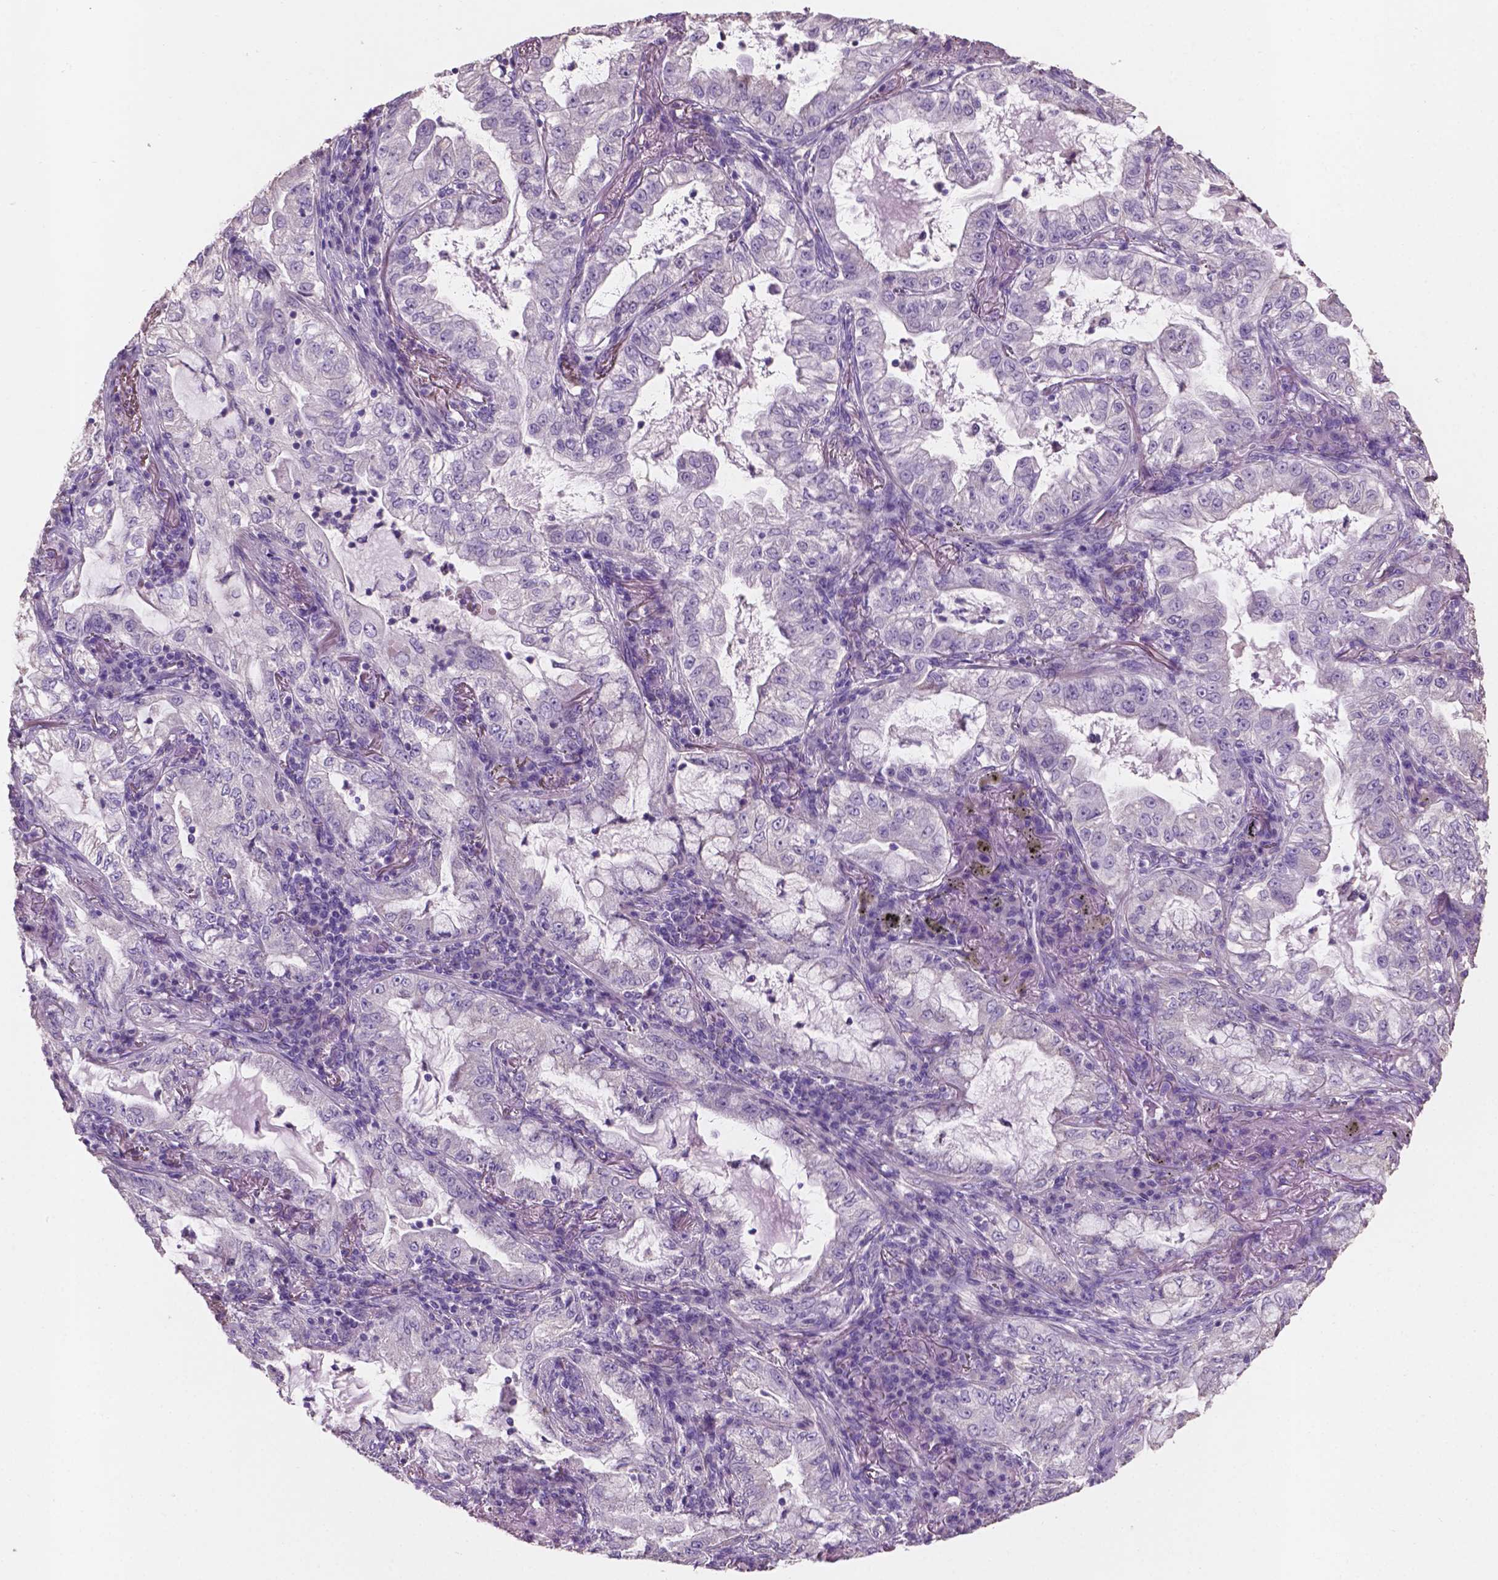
{"staining": {"intensity": "negative", "quantity": "none", "location": "none"}, "tissue": "lung cancer", "cell_type": "Tumor cells", "image_type": "cancer", "snomed": [{"axis": "morphology", "description": "Adenocarcinoma, NOS"}, {"axis": "topography", "description": "Lung"}], "caption": "This is a photomicrograph of immunohistochemistry (IHC) staining of lung adenocarcinoma, which shows no positivity in tumor cells.", "gene": "SBSN", "patient": {"sex": "female", "age": 73}}